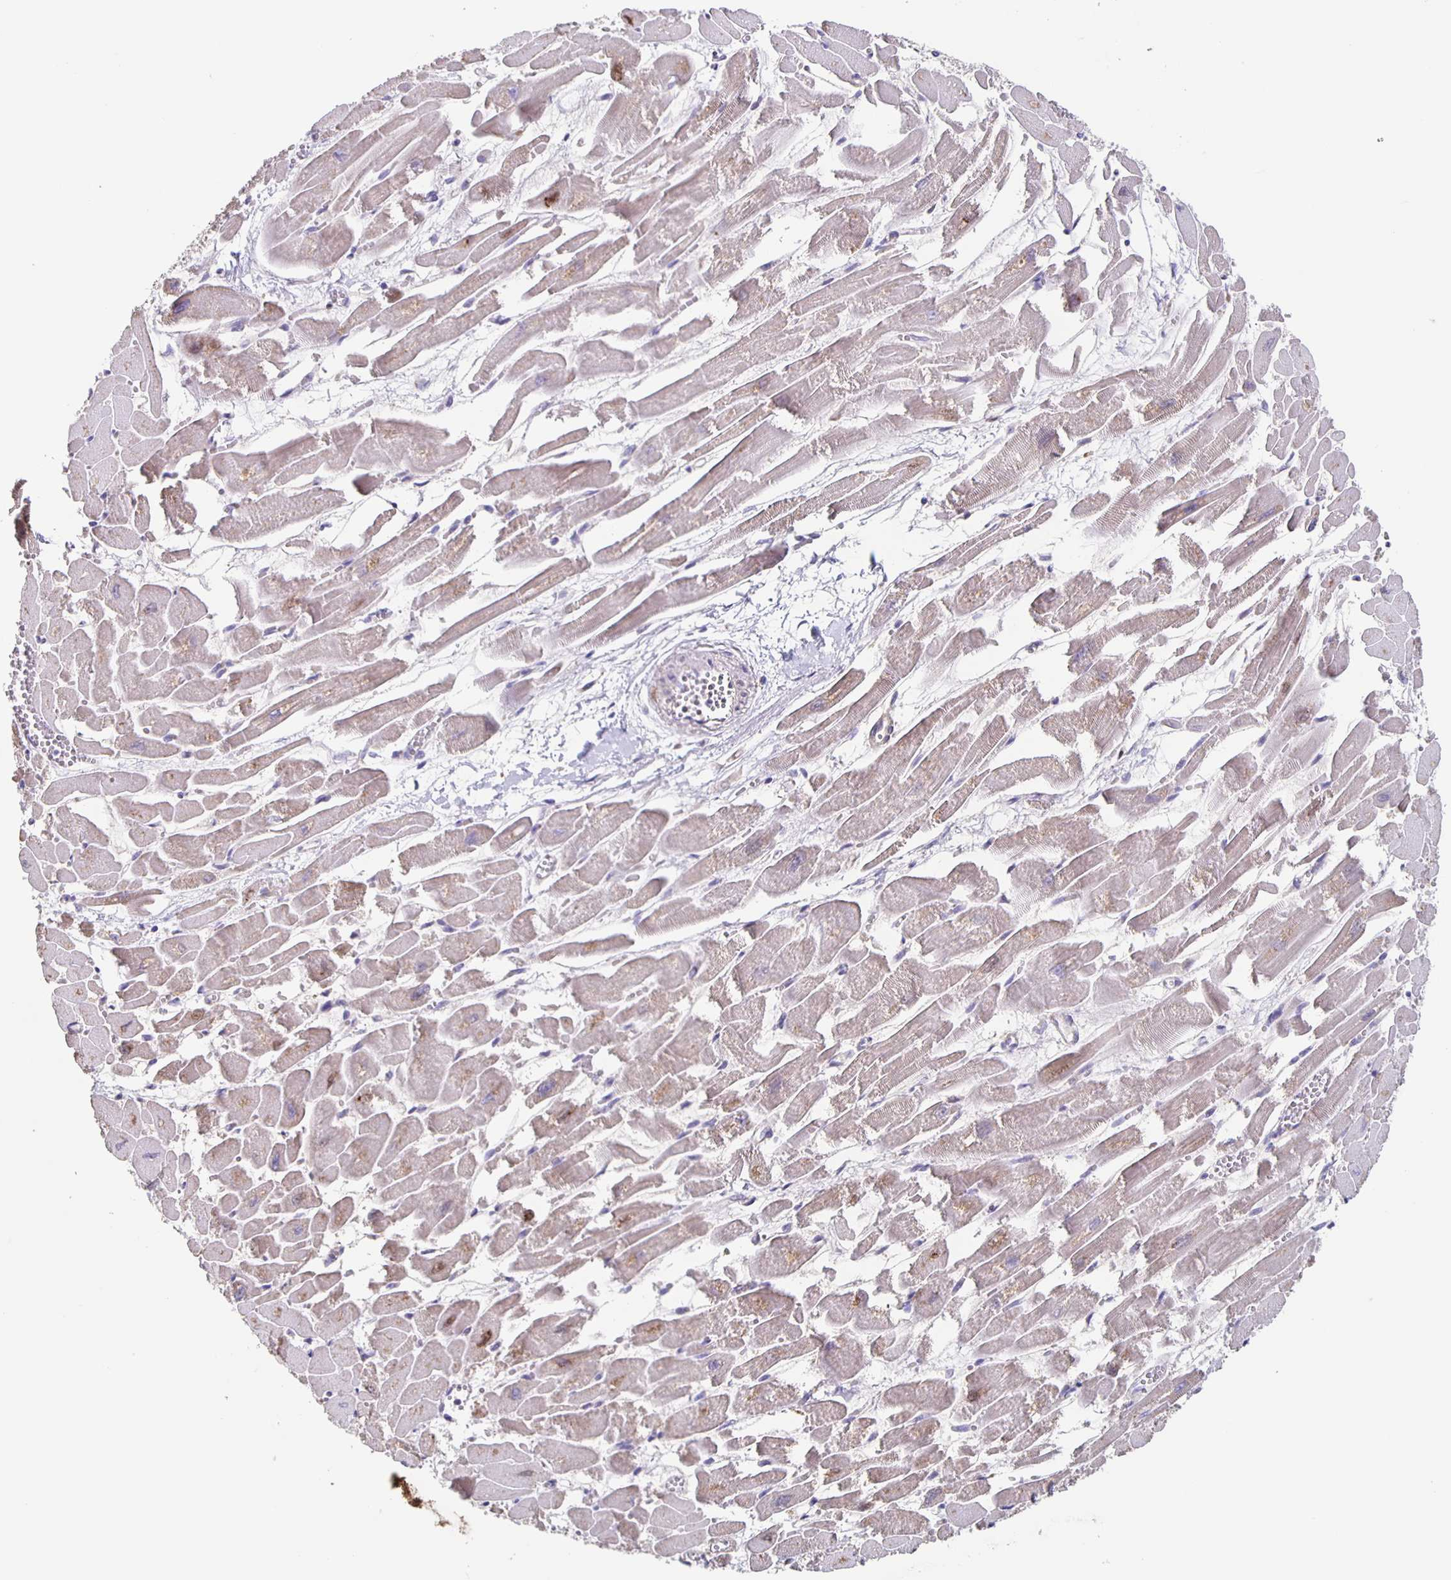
{"staining": {"intensity": "weak", "quantity": "25%-75%", "location": "cytoplasmic/membranous"}, "tissue": "heart muscle", "cell_type": "Cardiomyocytes", "image_type": "normal", "snomed": [{"axis": "morphology", "description": "Normal tissue, NOS"}, {"axis": "topography", "description": "Heart"}], "caption": "This is a histology image of IHC staining of benign heart muscle, which shows weak expression in the cytoplasmic/membranous of cardiomyocytes.", "gene": "TPPP", "patient": {"sex": "female", "age": 52}}